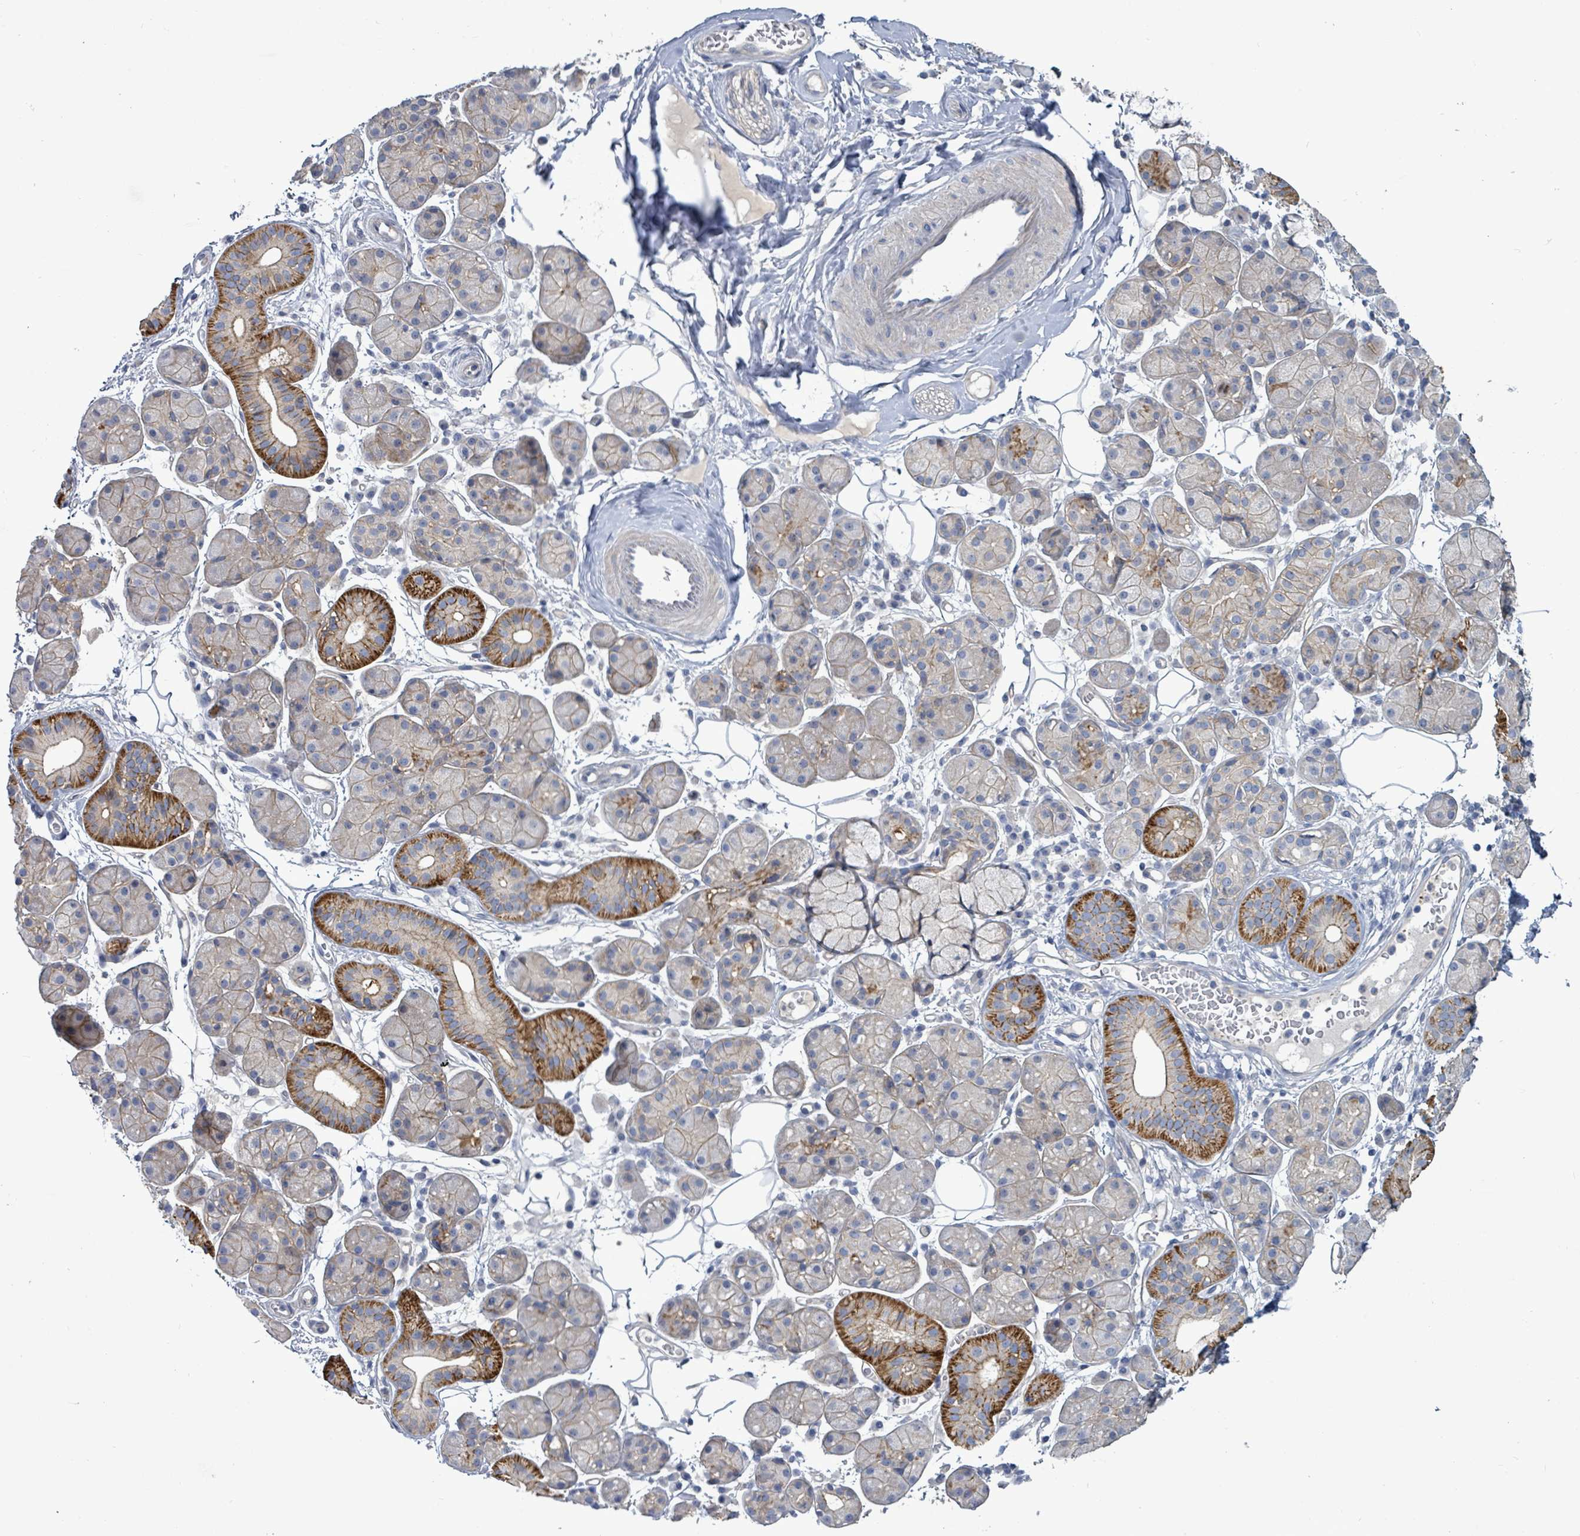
{"staining": {"intensity": "strong", "quantity": "25%-75%", "location": "cytoplasmic/membranous"}, "tissue": "salivary gland", "cell_type": "Glandular cells", "image_type": "normal", "snomed": [{"axis": "morphology", "description": "Squamous cell carcinoma, NOS"}, {"axis": "topography", "description": "Skin"}, {"axis": "topography", "description": "Head-Neck"}], "caption": "Salivary gland was stained to show a protein in brown. There is high levels of strong cytoplasmic/membranous positivity in approximately 25%-75% of glandular cells. (Brightfield microscopy of DAB IHC at high magnification).", "gene": "HRAS", "patient": {"sex": "male", "age": 80}}